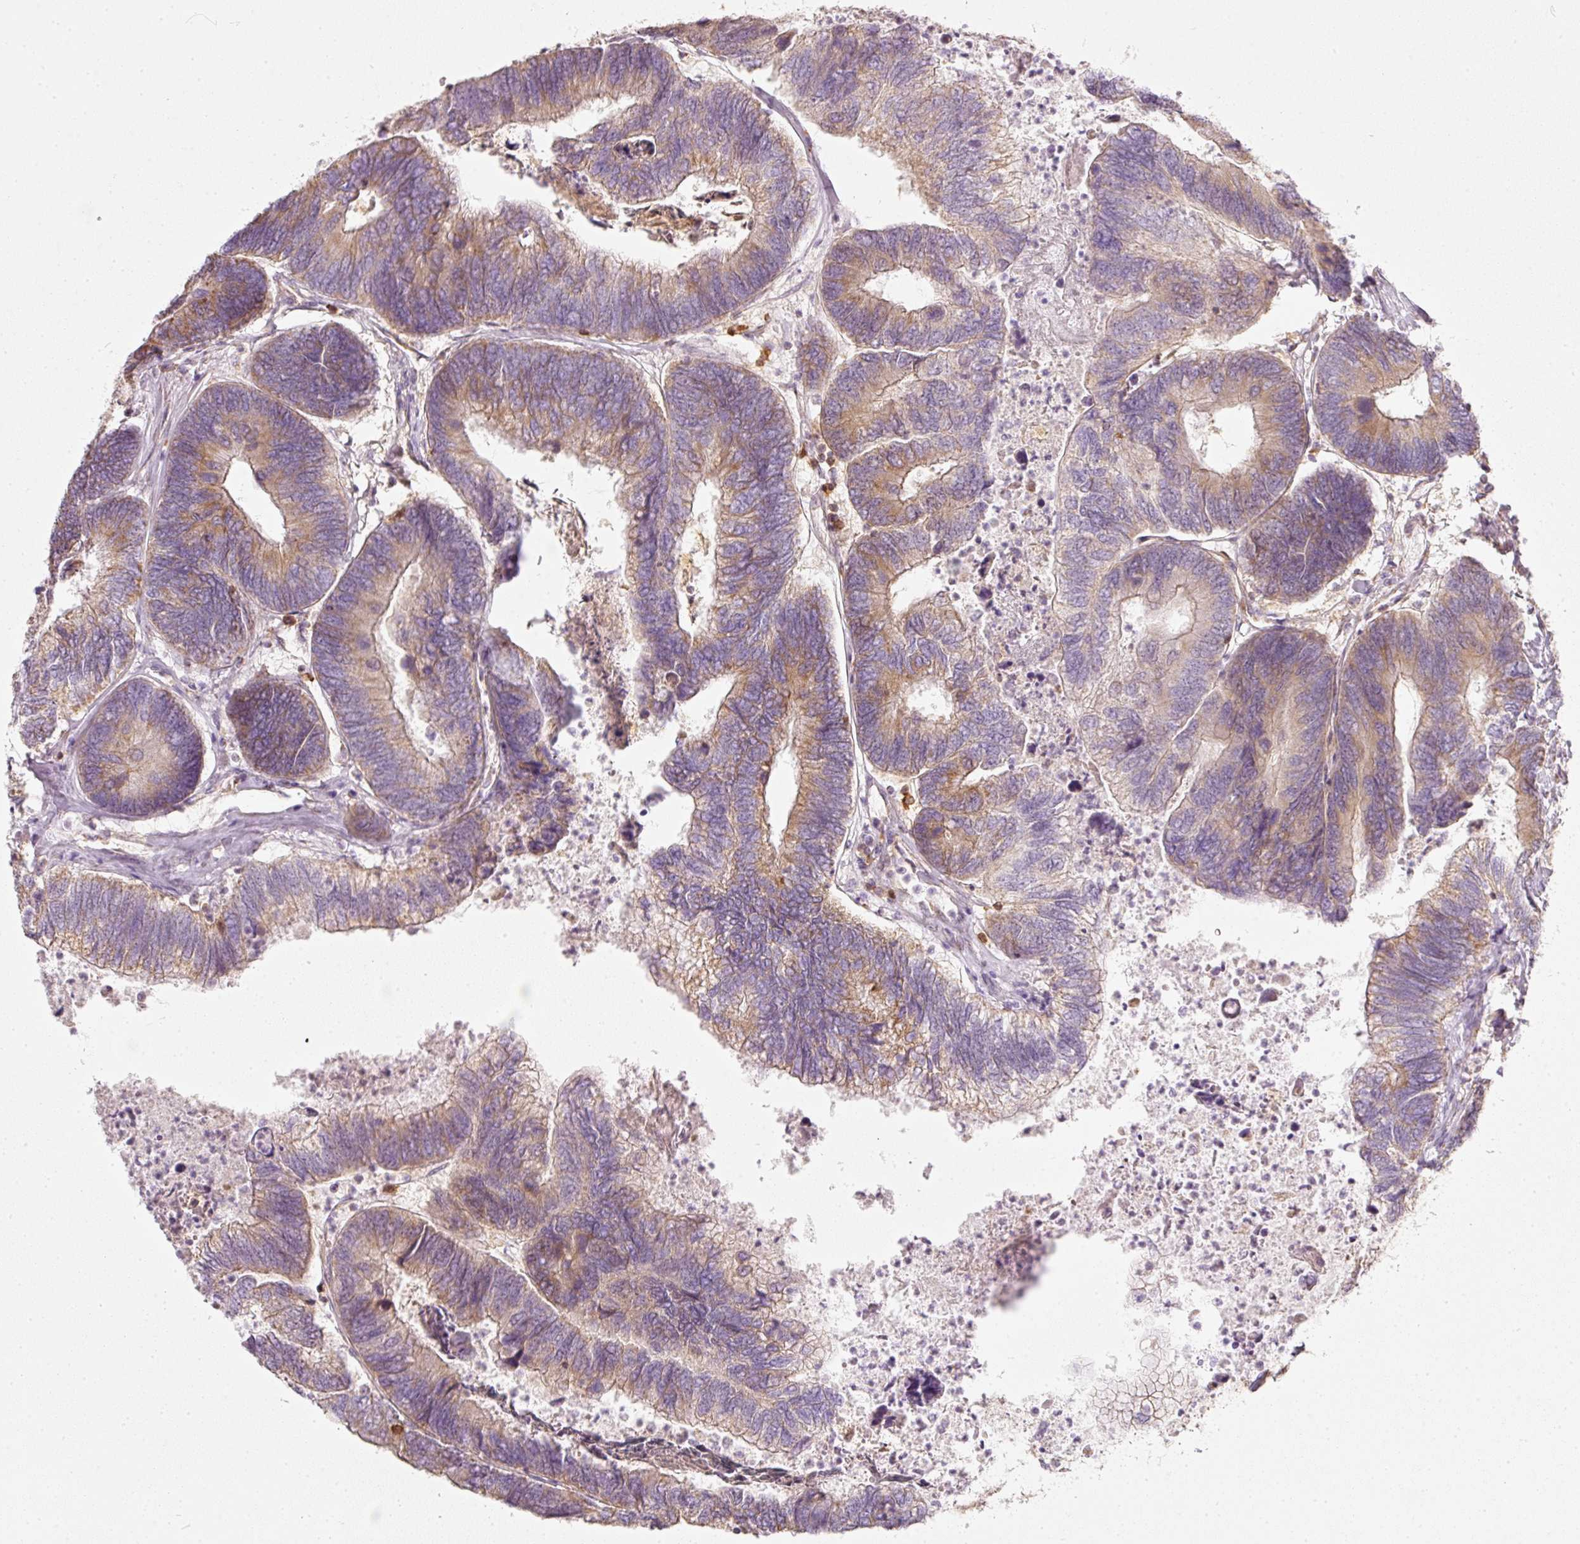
{"staining": {"intensity": "moderate", "quantity": ">75%", "location": "cytoplasmic/membranous,nuclear"}, "tissue": "colorectal cancer", "cell_type": "Tumor cells", "image_type": "cancer", "snomed": [{"axis": "morphology", "description": "Adenocarcinoma, NOS"}, {"axis": "topography", "description": "Colon"}], "caption": "Colorectal cancer tissue reveals moderate cytoplasmic/membranous and nuclear positivity in approximately >75% of tumor cells", "gene": "DUT", "patient": {"sex": "female", "age": 67}}